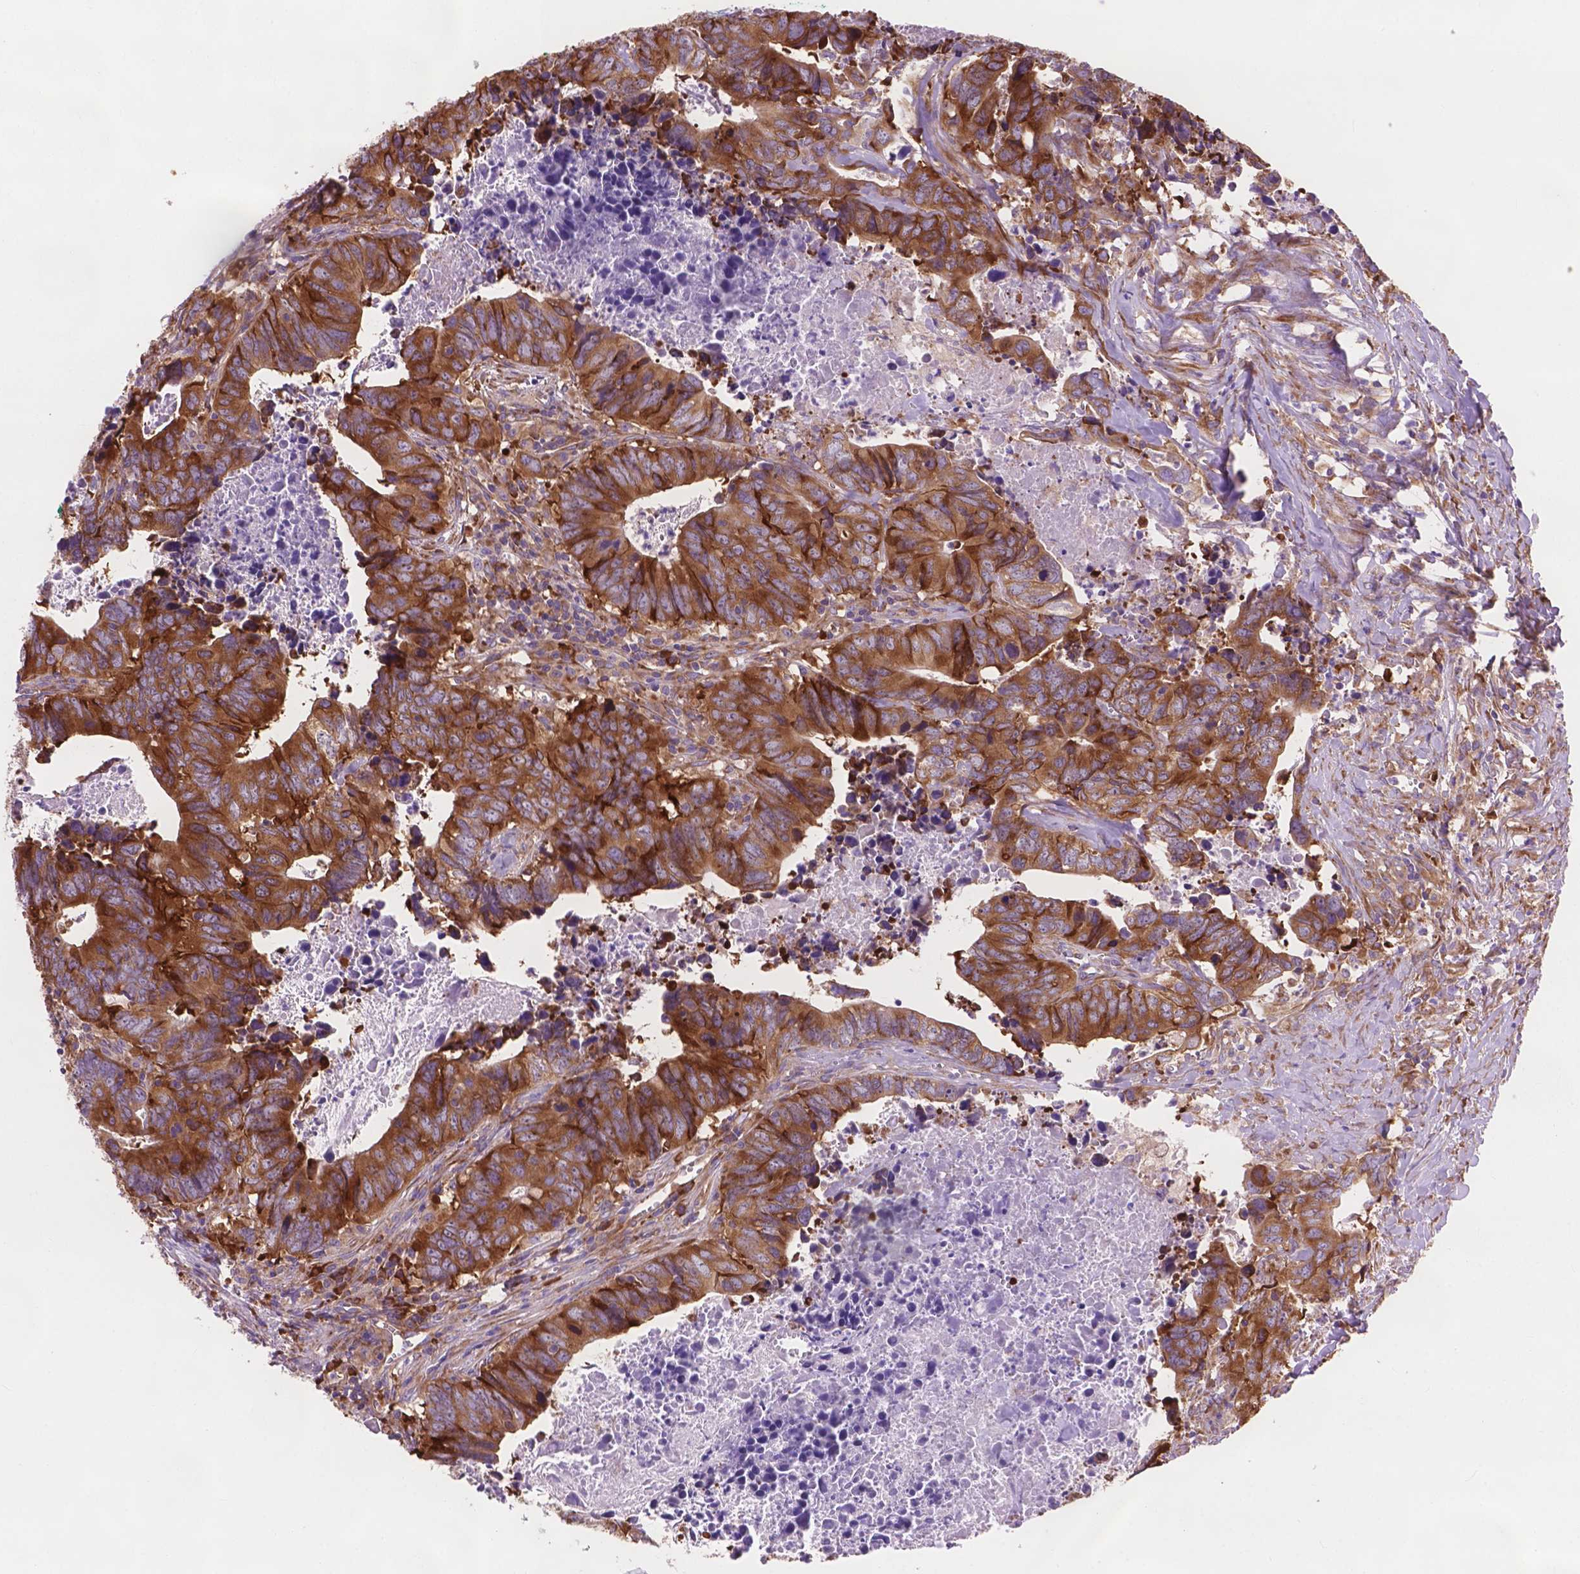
{"staining": {"intensity": "moderate", "quantity": ">75%", "location": "cytoplasmic/membranous"}, "tissue": "colorectal cancer", "cell_type": "Tumor cells", "image_type": "cancer", "snomed": [{"axis": "morphology", "description": "Adenocarcinoma, NOS"}, {"axis": "topography", "description": "Colon"}], "caption": "Protein expression analysis of human colorectal cancer reveals moderate cytoplasmic/membranous staining in approximately >75% of tumor cells.", "gene": "RPL37A", "patient": {"sex": "female", "age": 82}}